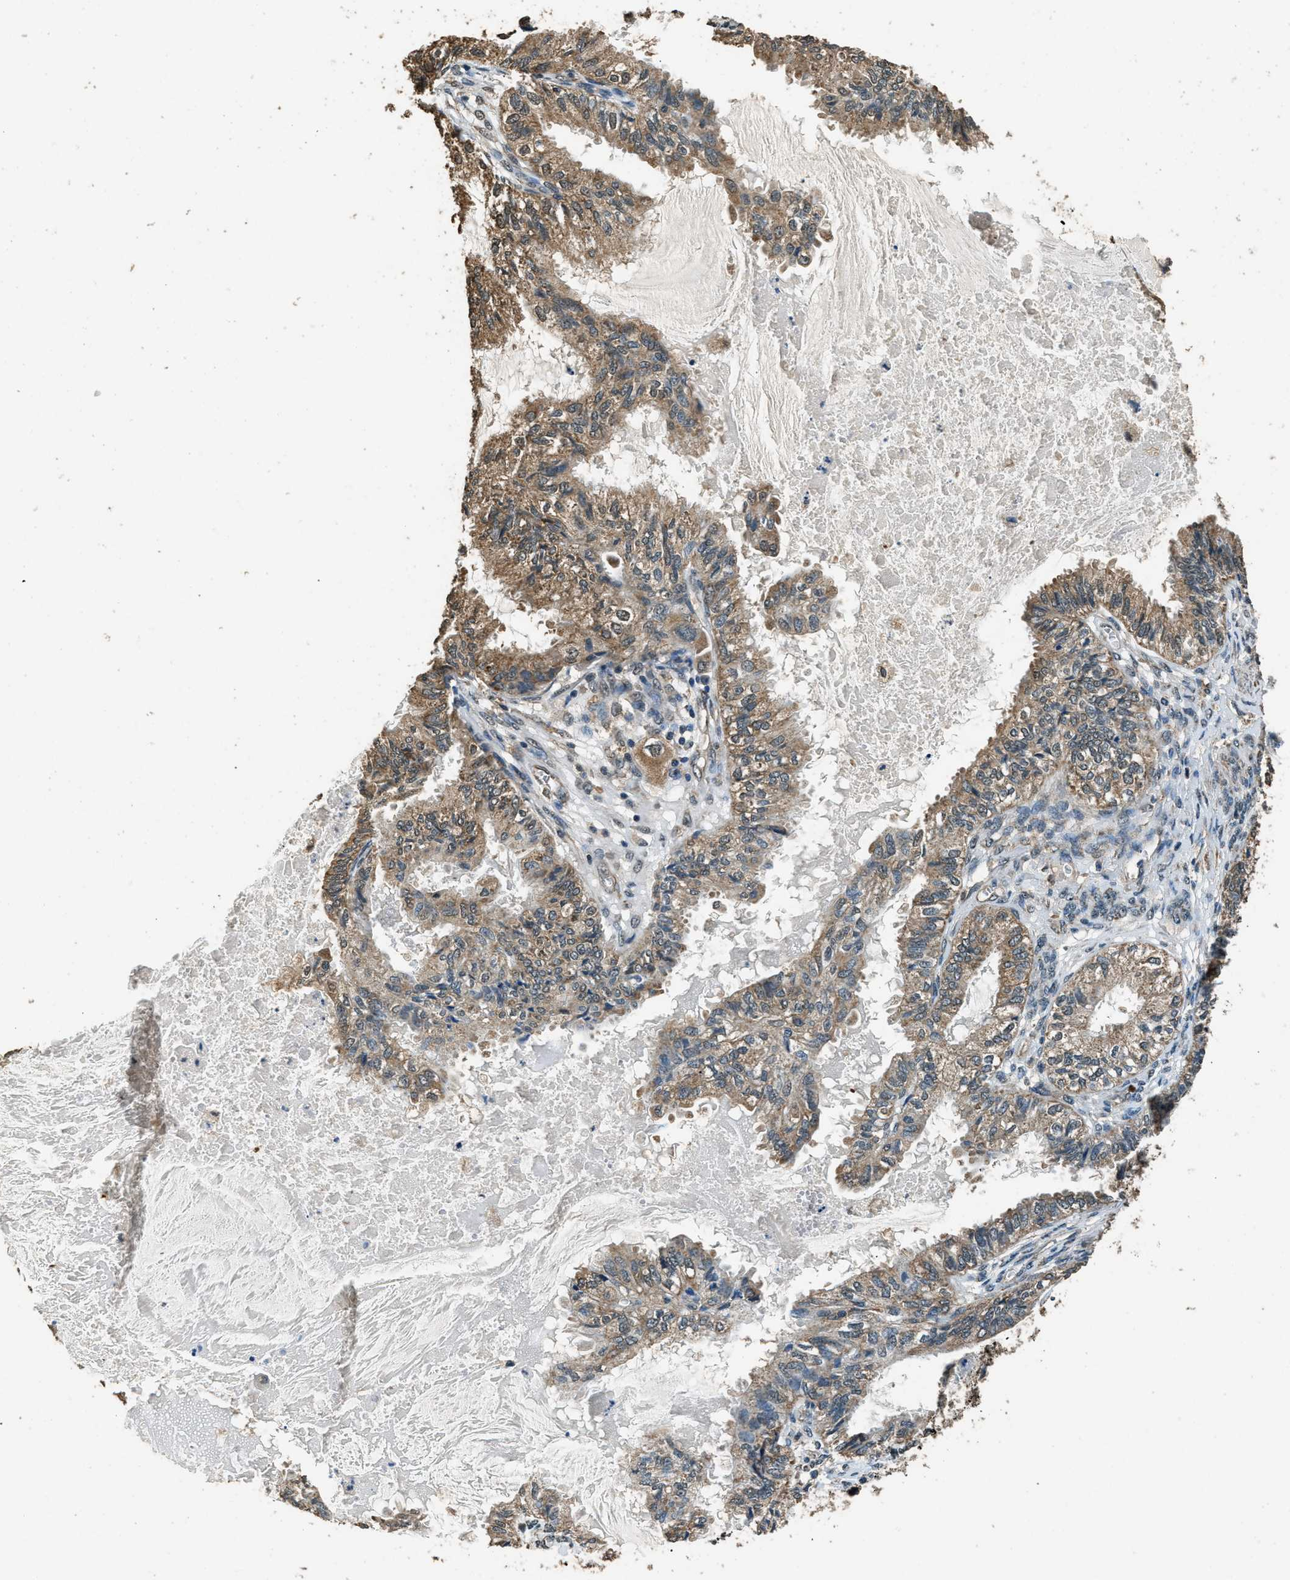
{"staining": {"intensity": "moderate", "quantity": ">75%", "location": "cytoplasmic/membranous"}, "tissue": "cervical cancer", "cell_type": "Tumor cells", "image_type": "cancer", "snomed": [{"axis": "morphology", "description": "Normal tissue, NOS"}, {"axis": "morphology", "description": "Adenocarcinoma, NOS"}, {"axis": "topography", "description": "Cervix"}, {"axis": "topography", "description": "Endometrium"}], "caption": "DAB immunohistochemical staining of human cervical adenocarcinoma exhibits moderate cytoplasmic/membranous protein positivity in approximately >75% of tumor cells. Immunohistochemistry stains the protein of interest in brown and the nuclei are stained blue.", "gene": "SALL3", "patient": {"sex": "female", "age": 86}}